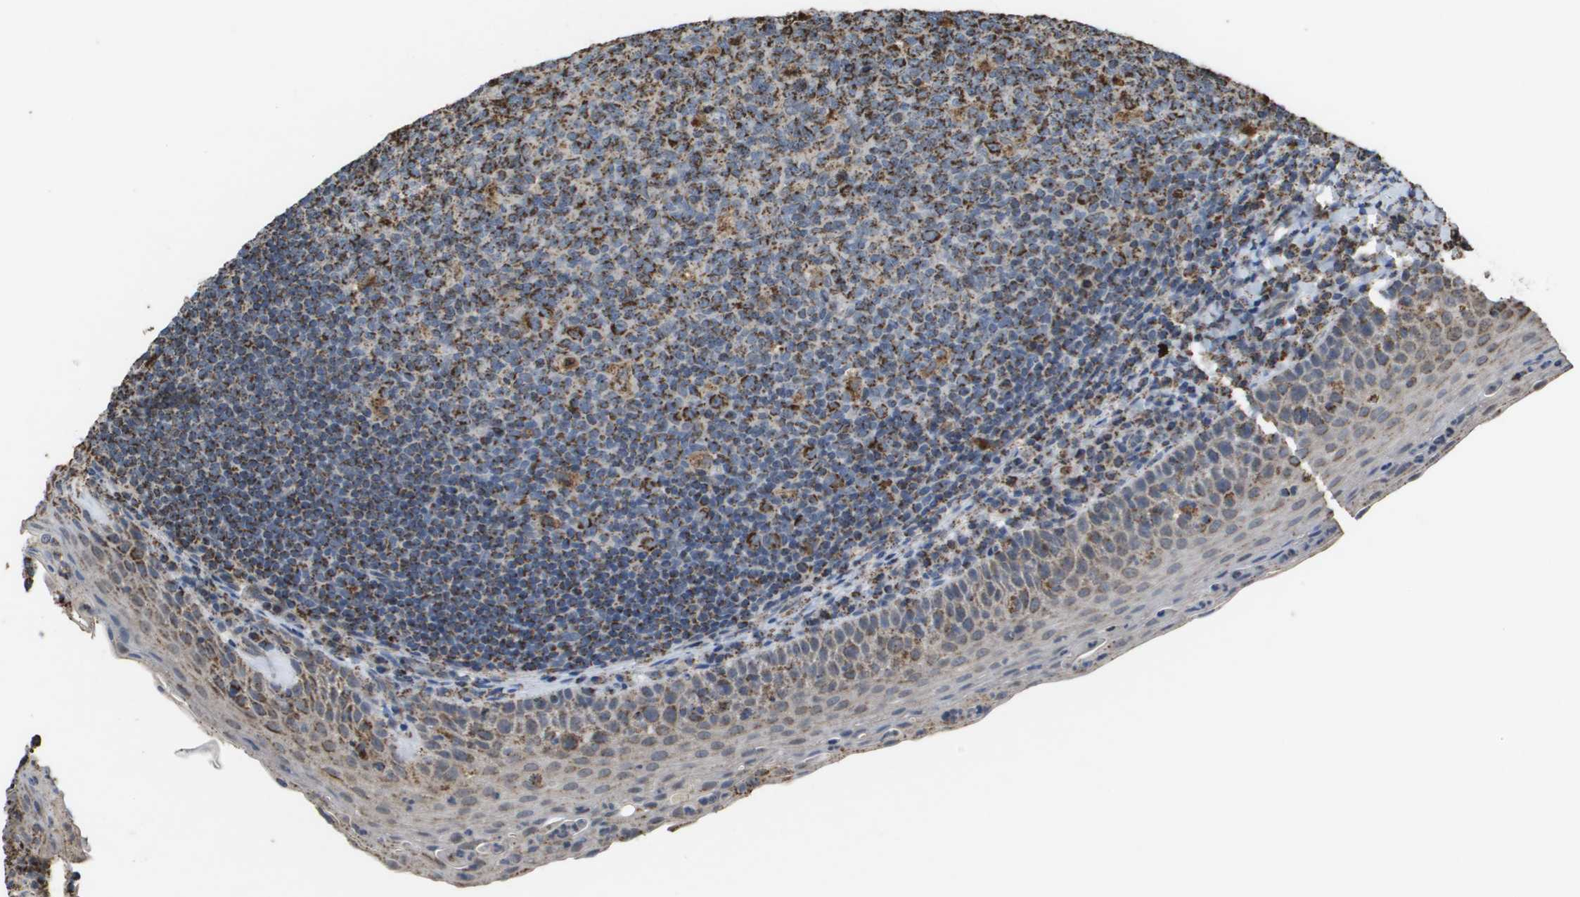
{"staining": {"intensity": "moderate", "quantity": ">75%", "location": "cytoplasmic/membranous"}, "tissue": "tonsil", "cell_type": "Germinal center cells", "image_type": "normal", "snomed": [{"axis": "morphology", "description": "Normal tissue, NOS"}, {"axis": "topography", "description": "Tonsil"}], "caption": "The image reveals immunohistochemical staining of benign tonsil. There is moderate cytoplasmic/membranous positivity is appreciated in about >75% of germinal center cells.", "gene": "HSPE1", "patient": {"sex": "male", "age": 17}}